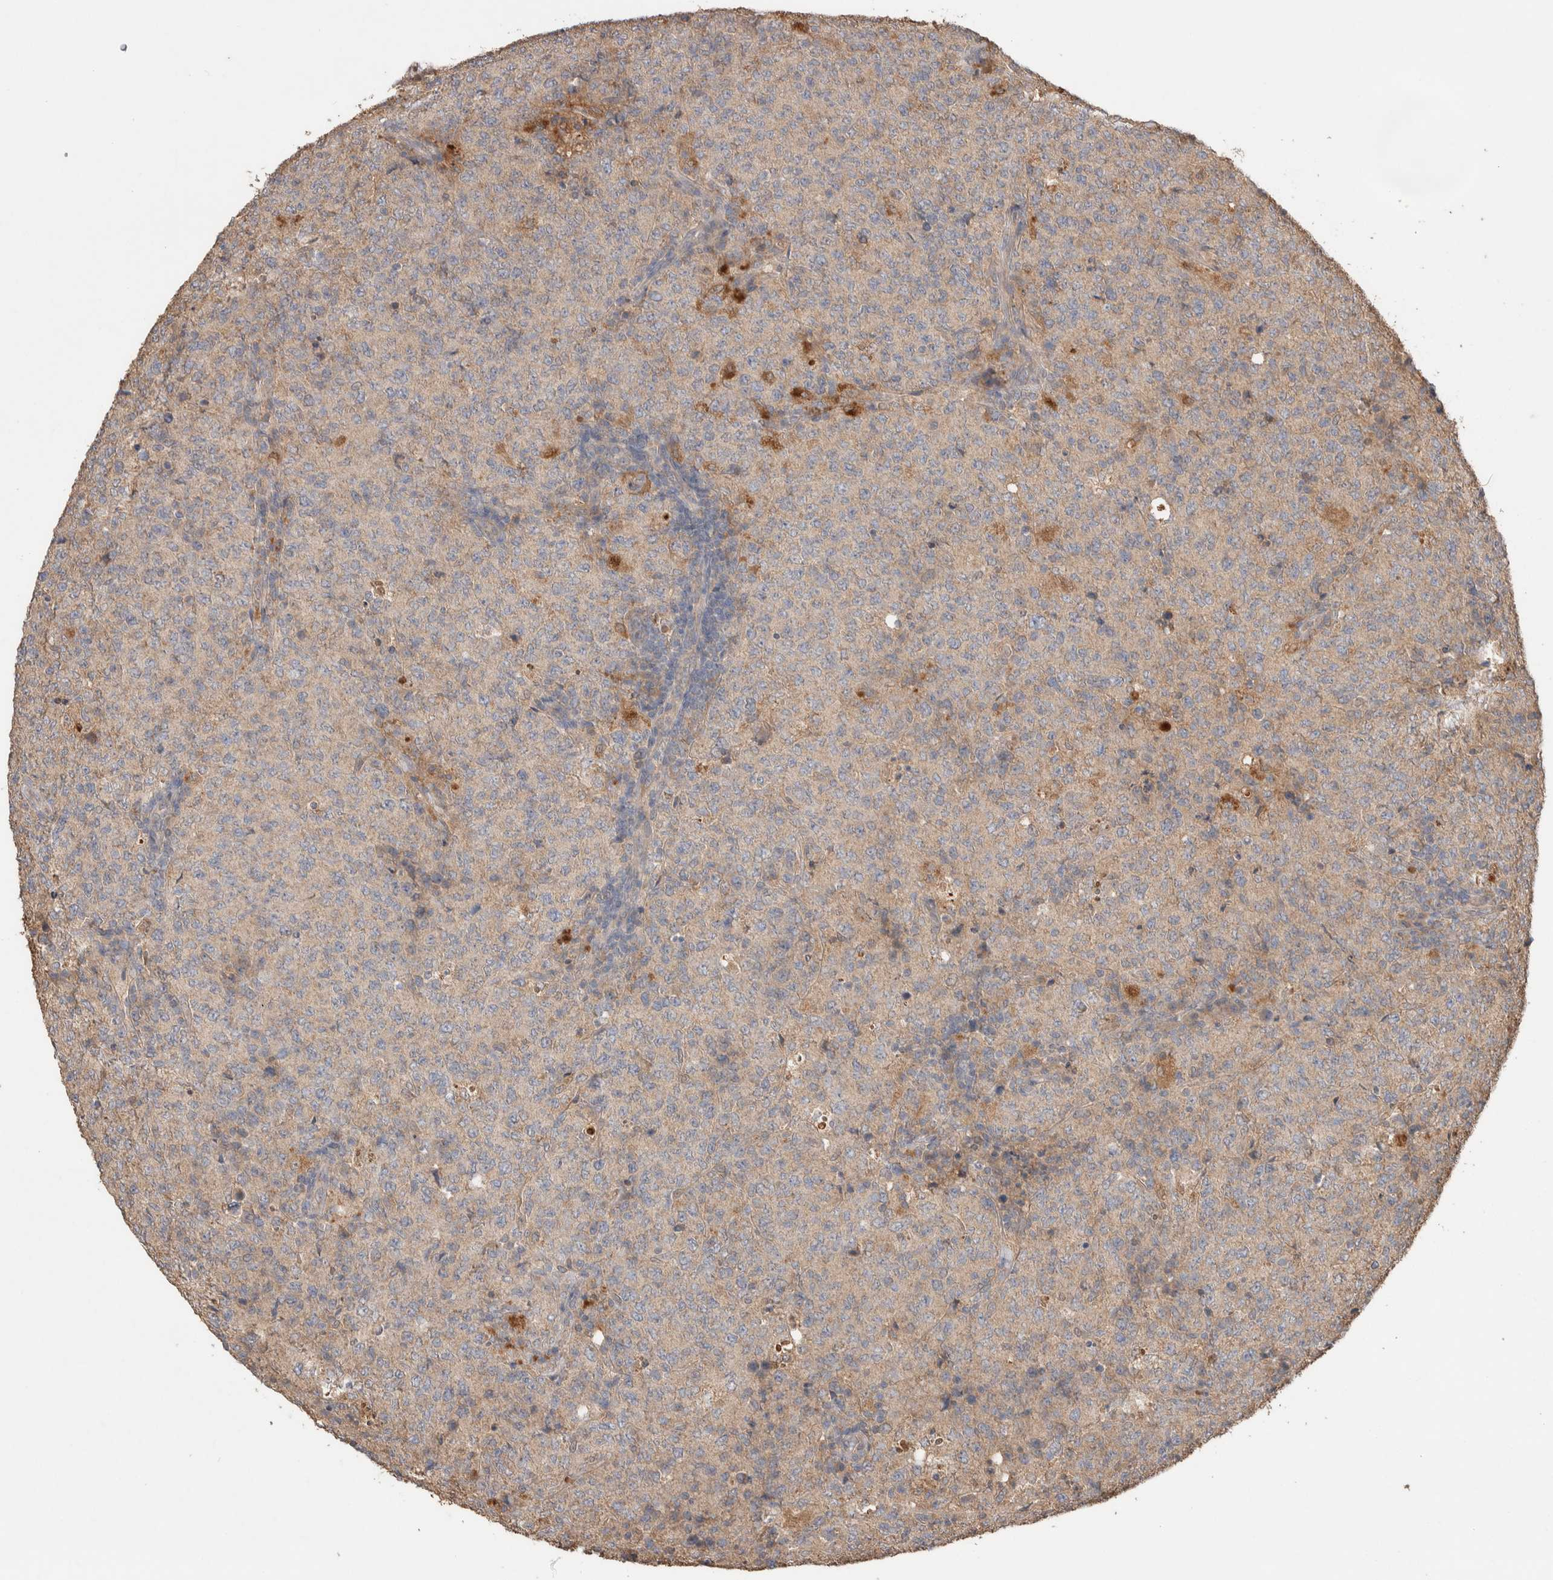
{"staining": {"intensity": "weak", "quantity": "<25%", "location": "cytoplasmic/membranous"}, "tissue": "lymphoma", "cell_type": "Tumor cells", "image_type": "cancer", "snomed": [{"axis": "morphology", "description": "Malignant lymphoma, non-Hodgkin's type, High grade"}, {"axis": "topography", "description": "Tonsil"}], "caption": "Immunohistochemical staining of high-grade malignant lymphoma, non-Hodgkin's type exhibits no significant staining in tumor cells.", "gene": "KCNJ5", "patient": {"sex": "female", "age": 36}}